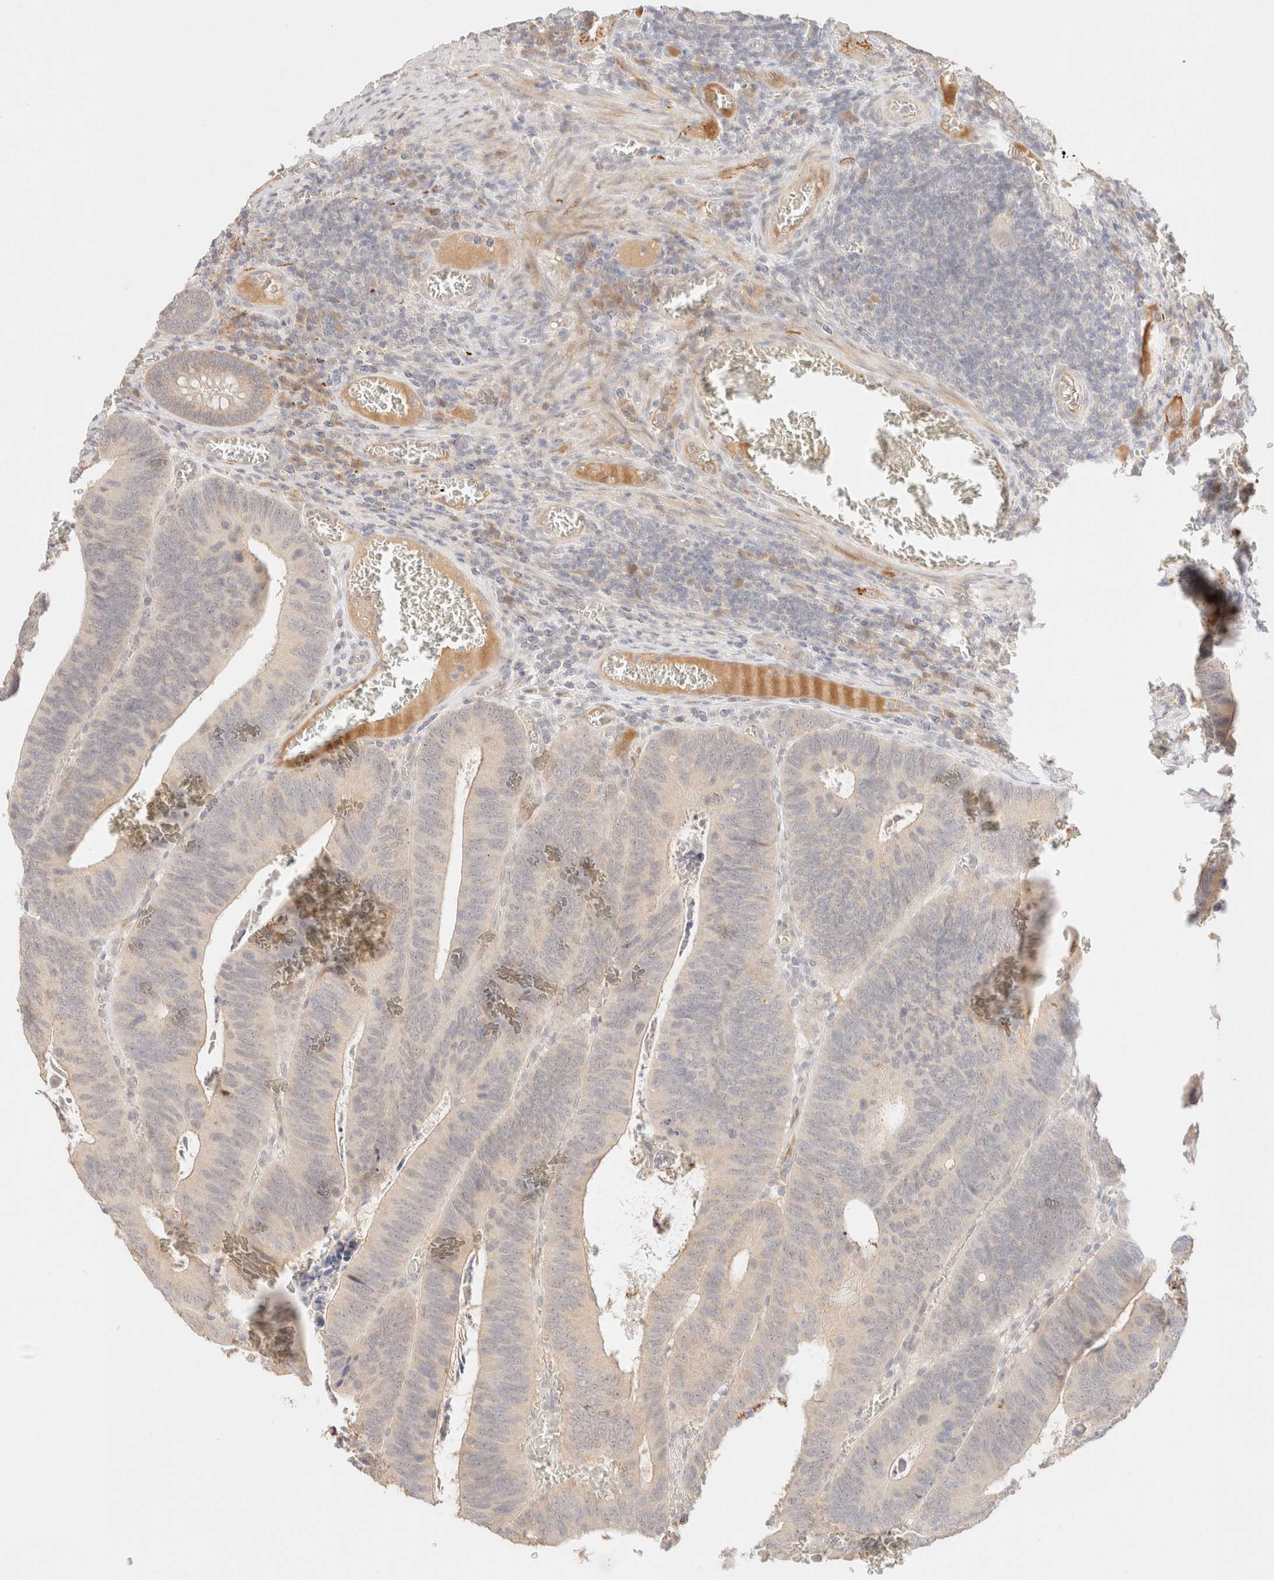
{"staining": {"intensity": "negative", "quantity": "none", "location": "none"}, "tissue": "colorectal cancer", "cell_type": "Tumor cells", "image_type": "cancer", "snomed": [{"axis": "morphology", "description": "Inflammation, NOS"}, {"axis": "morphology", "description": "Adenocarcinoma, NOS"}, {"axis": "topography", "description": "Colon"}], "caption": "Colorectal cancer (adenocarcinoma) was stained to show a protein in brown. There is no significant positivity in tumor cells. The staining was performed using DAB to visualize the protein expression in brown, while the nuclei were stained in blue with hematoxylin (Magnification: 20x).", "gene": "SNTB1", "patient": {"sex": "male", "age": 72}}